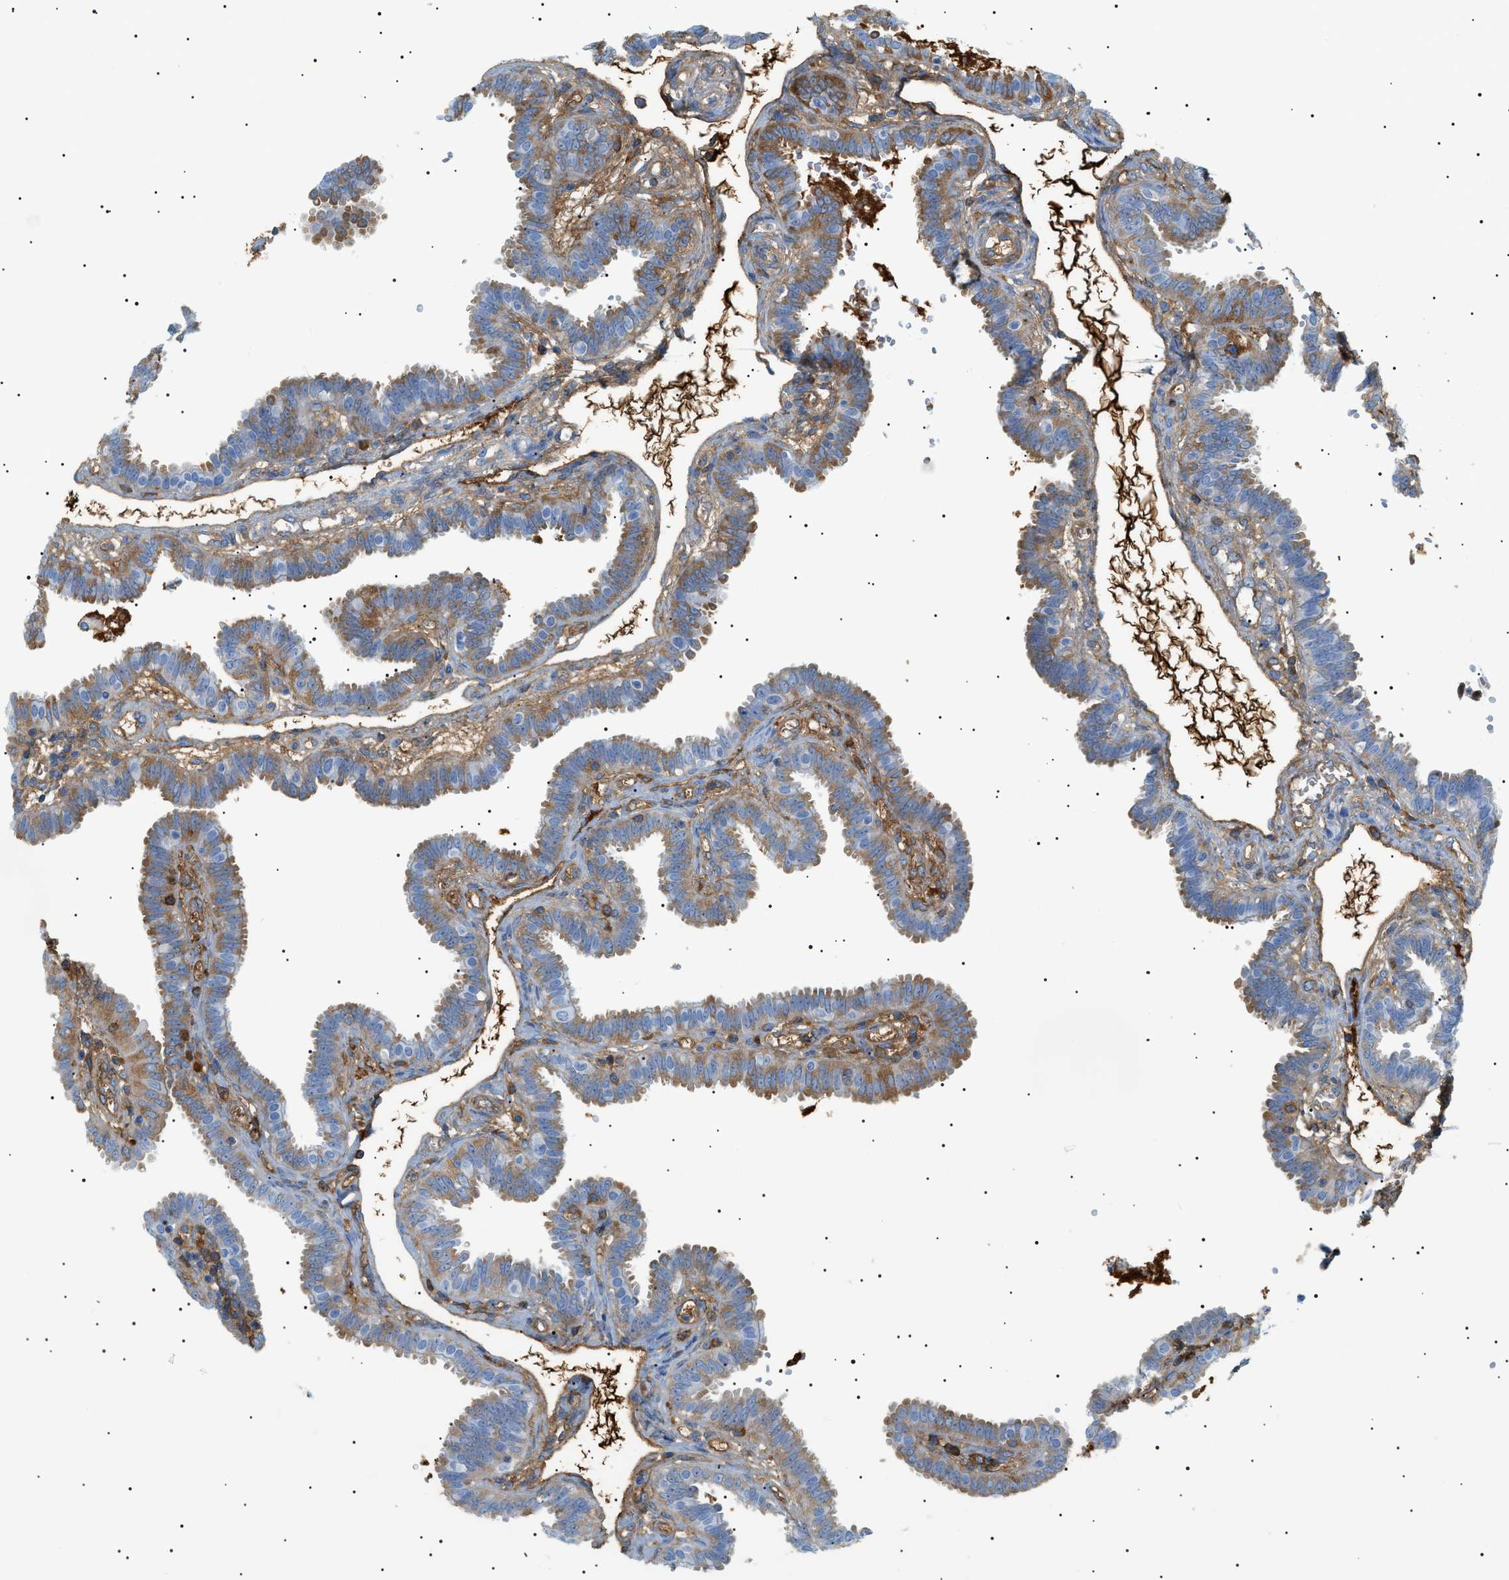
{"staining": {"intensity": "weak", "quantity": "25%-75%", "location": "cytoplasmic/membranous"}, "tissue": "fallopian tube", "cell_type": "Glandular cells", "image_type": "normal", "snomed": [{"axis": "morphology", "description": "Normal tissue, NOS"}, {"axis": "topography", "description": "Fallopian tube"}], "caption": "This is an image of immunohistochemistry (IHC) staining of normal fallopian tube, which shows weak positivity in the cytoplasmic/membranous of glandular cells.", "gene": "LPA", "patient": {"sex": "female", "age": 32}}